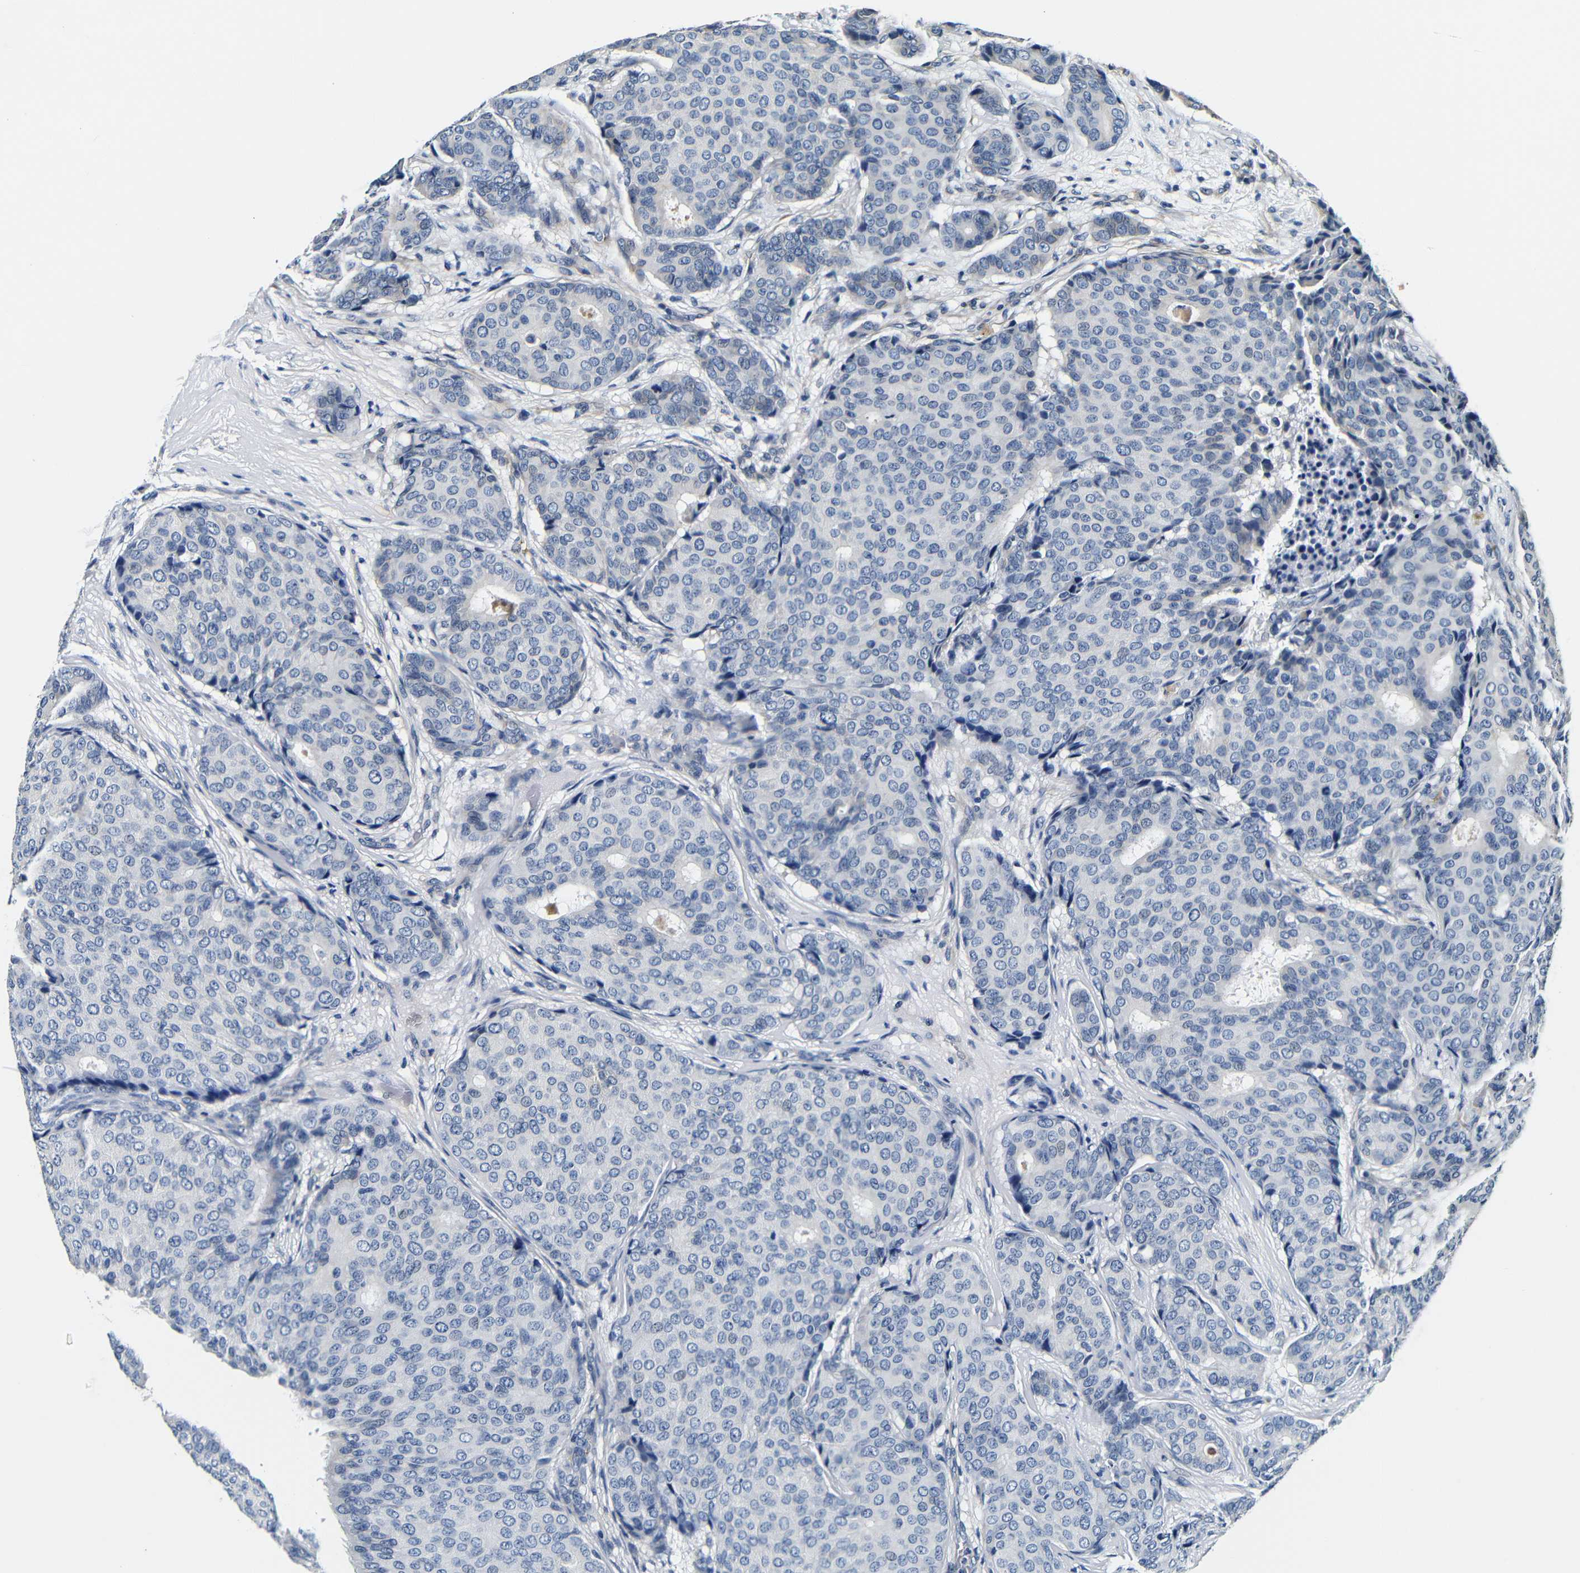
{"staining": {"intensity": "negative", "quantity": "none", "location": "none"}, "tissue": "breast cancer", "cell_type": "Tumor cells", "image_type": "cancer", "snomed": [{"axis": "morphology", "description": "Duct carcinoma"}, {"axis": "topography", "description": "Breast"}], "caption": "IHC photomicrograph of breast cancer stained for a protein (brown), which shows no positivity in tumor cells. Brightfield microscopy of immunohistochemistry (IHC) stained with DAB (brown) and hematoxylin (blue), captured at high magnification.", "gene": "GP1BA", "patient": {"sex": "female", "age": 75}}